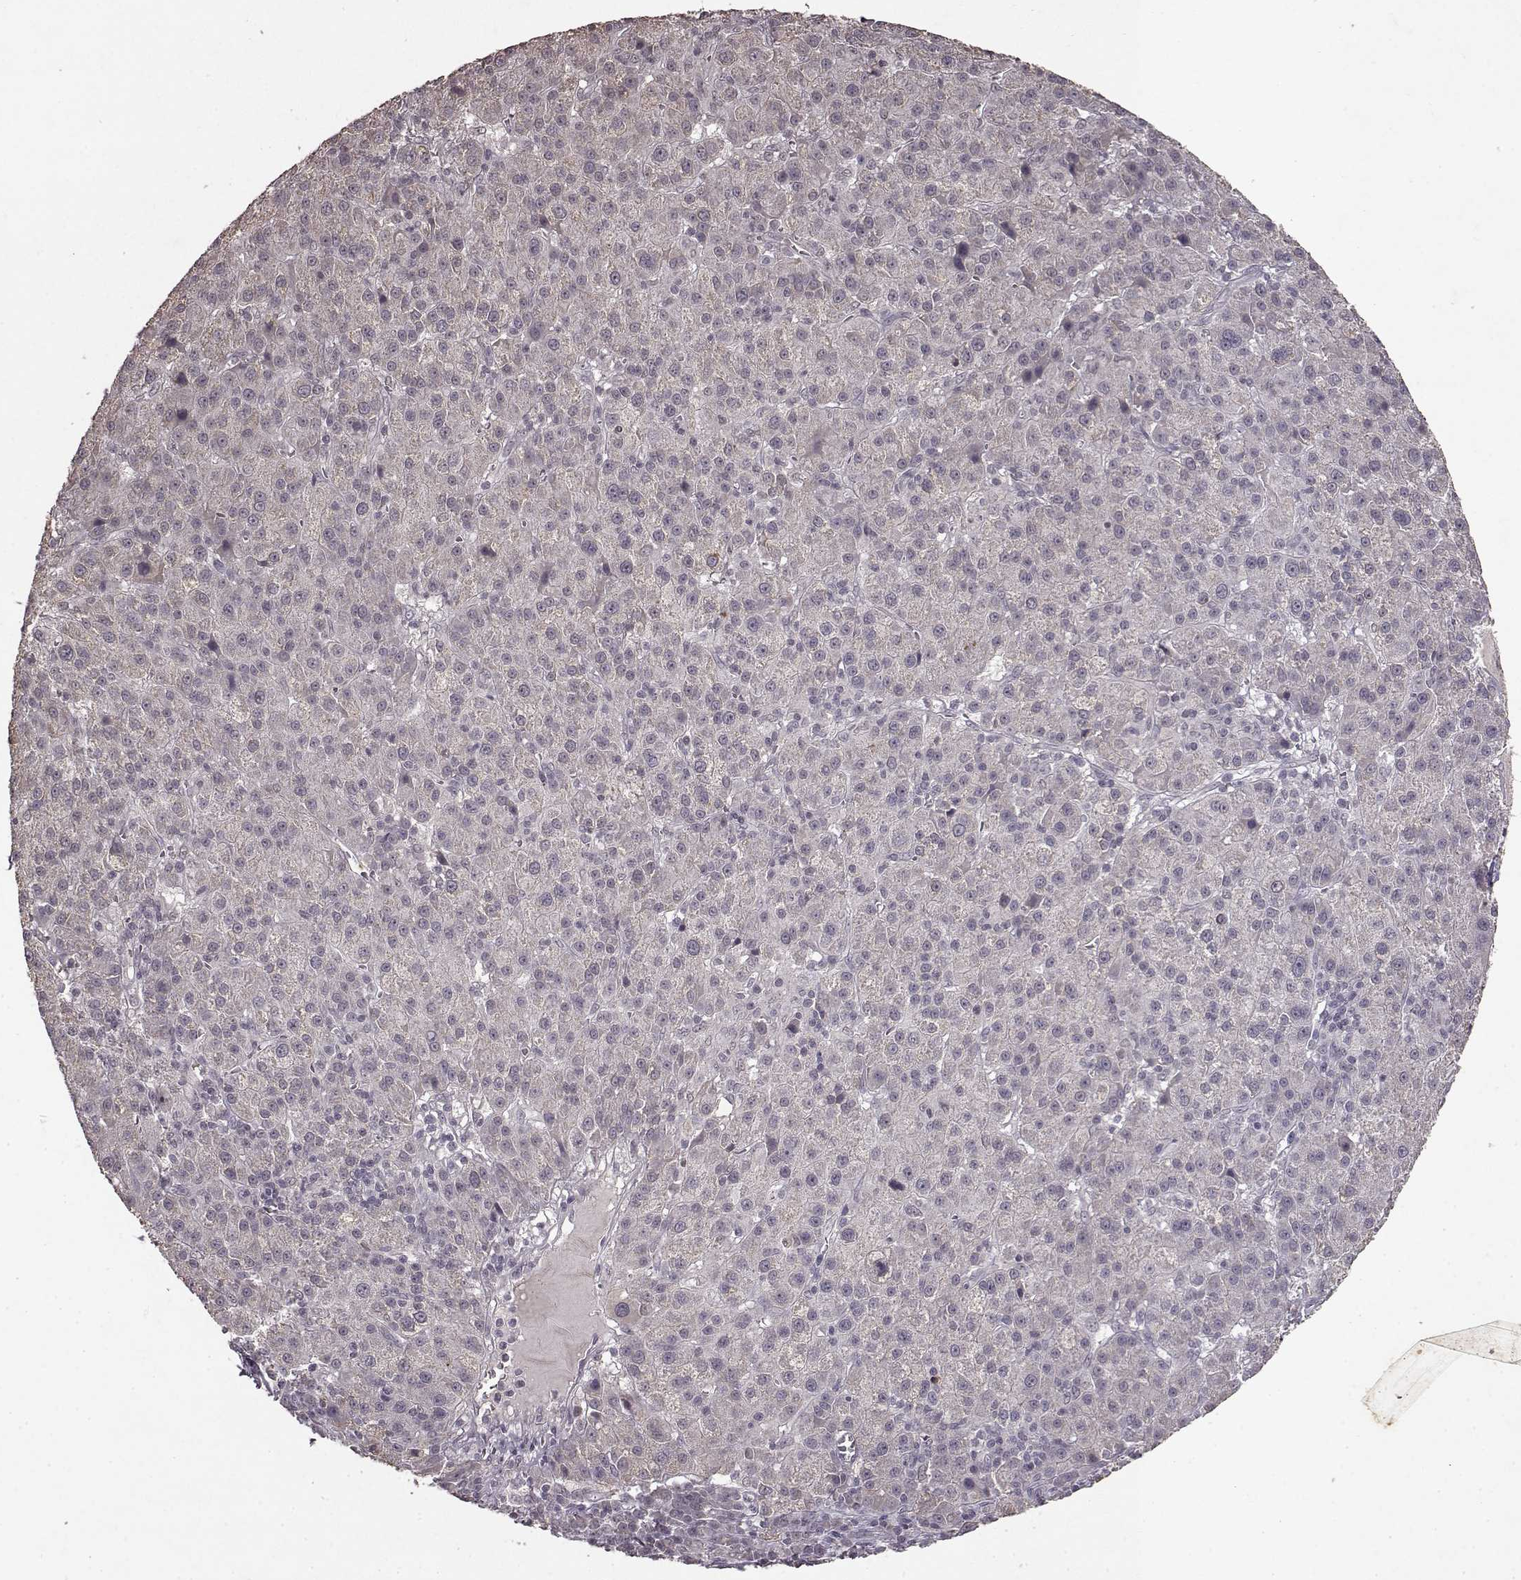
{"staining": {"intensity": "negative", "quantity": "none", "location": "none"}, "tissue": "liver cancer", "cell_type": "Tumor cells", "image_type": "cancer", "snomed": [{"axis": "morphology", "description": "Carcinoma, Hepatocellular, NOS"}, {"axis": "topography", "description": "Liver"}], "caption": "This is an IHC histopathology image of human hepatocellular carcinoma (liver). There is no positivity in tumor cells.", "gene": "LHB", "patient": {"sex": "female", "age": 60}}